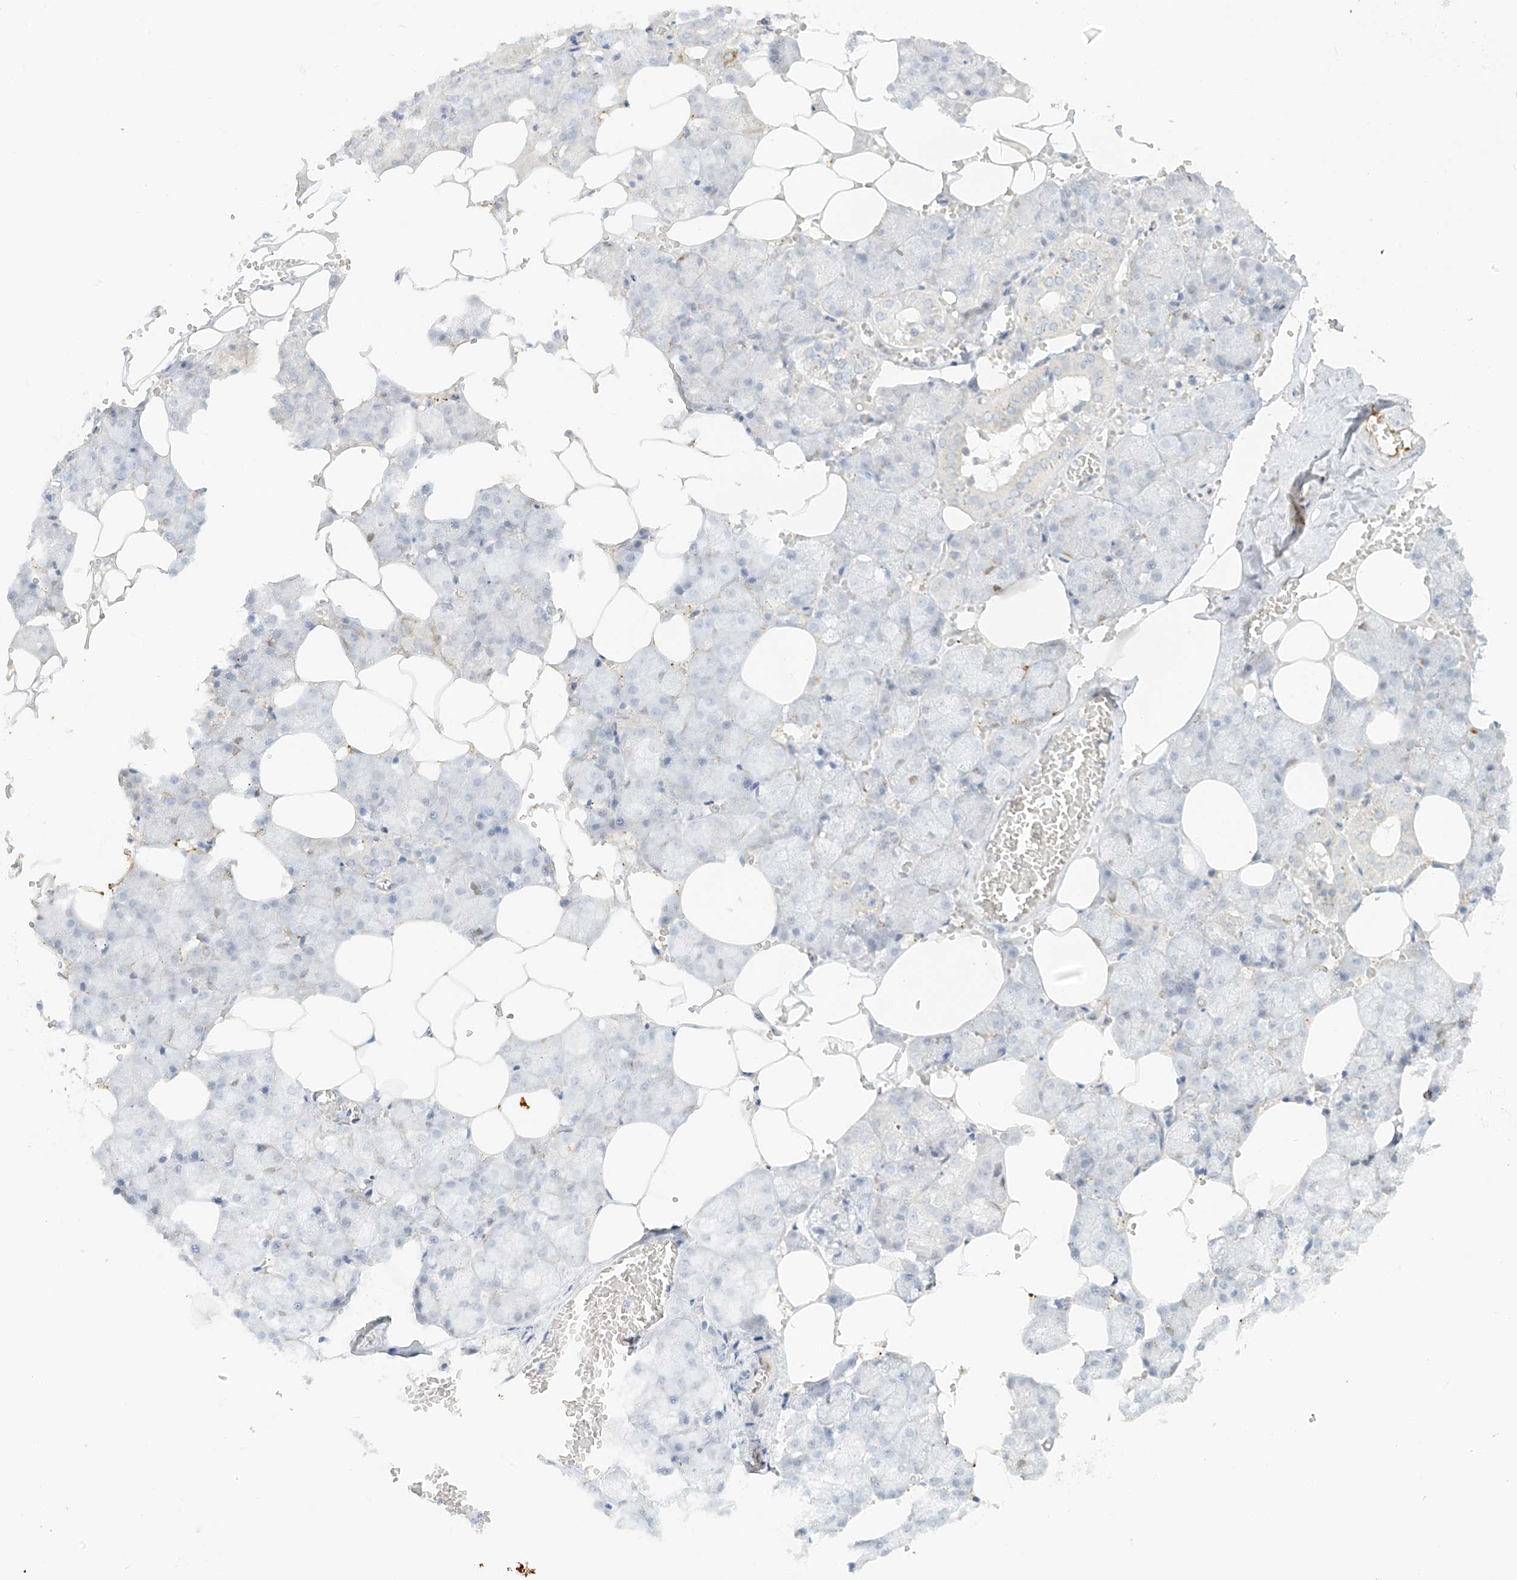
{"staining": {"intensity": "negative", "quantity": "none", "location": "none"}, "tissue": "salivary gland", "cell_type": "Glandular cells", "image_type": "normal", "snomed": [{"axis": "morphology", "description": "Normal tissue, NOS"}, {"axis": "topography", "description": "Salivary gland"}], "caption": "Immunohistochemical staining of benign salivary gland displays no significant expression in glandular cells.", "gene": "UPK1B", "patient": {"sex": "male", "age": 62}}